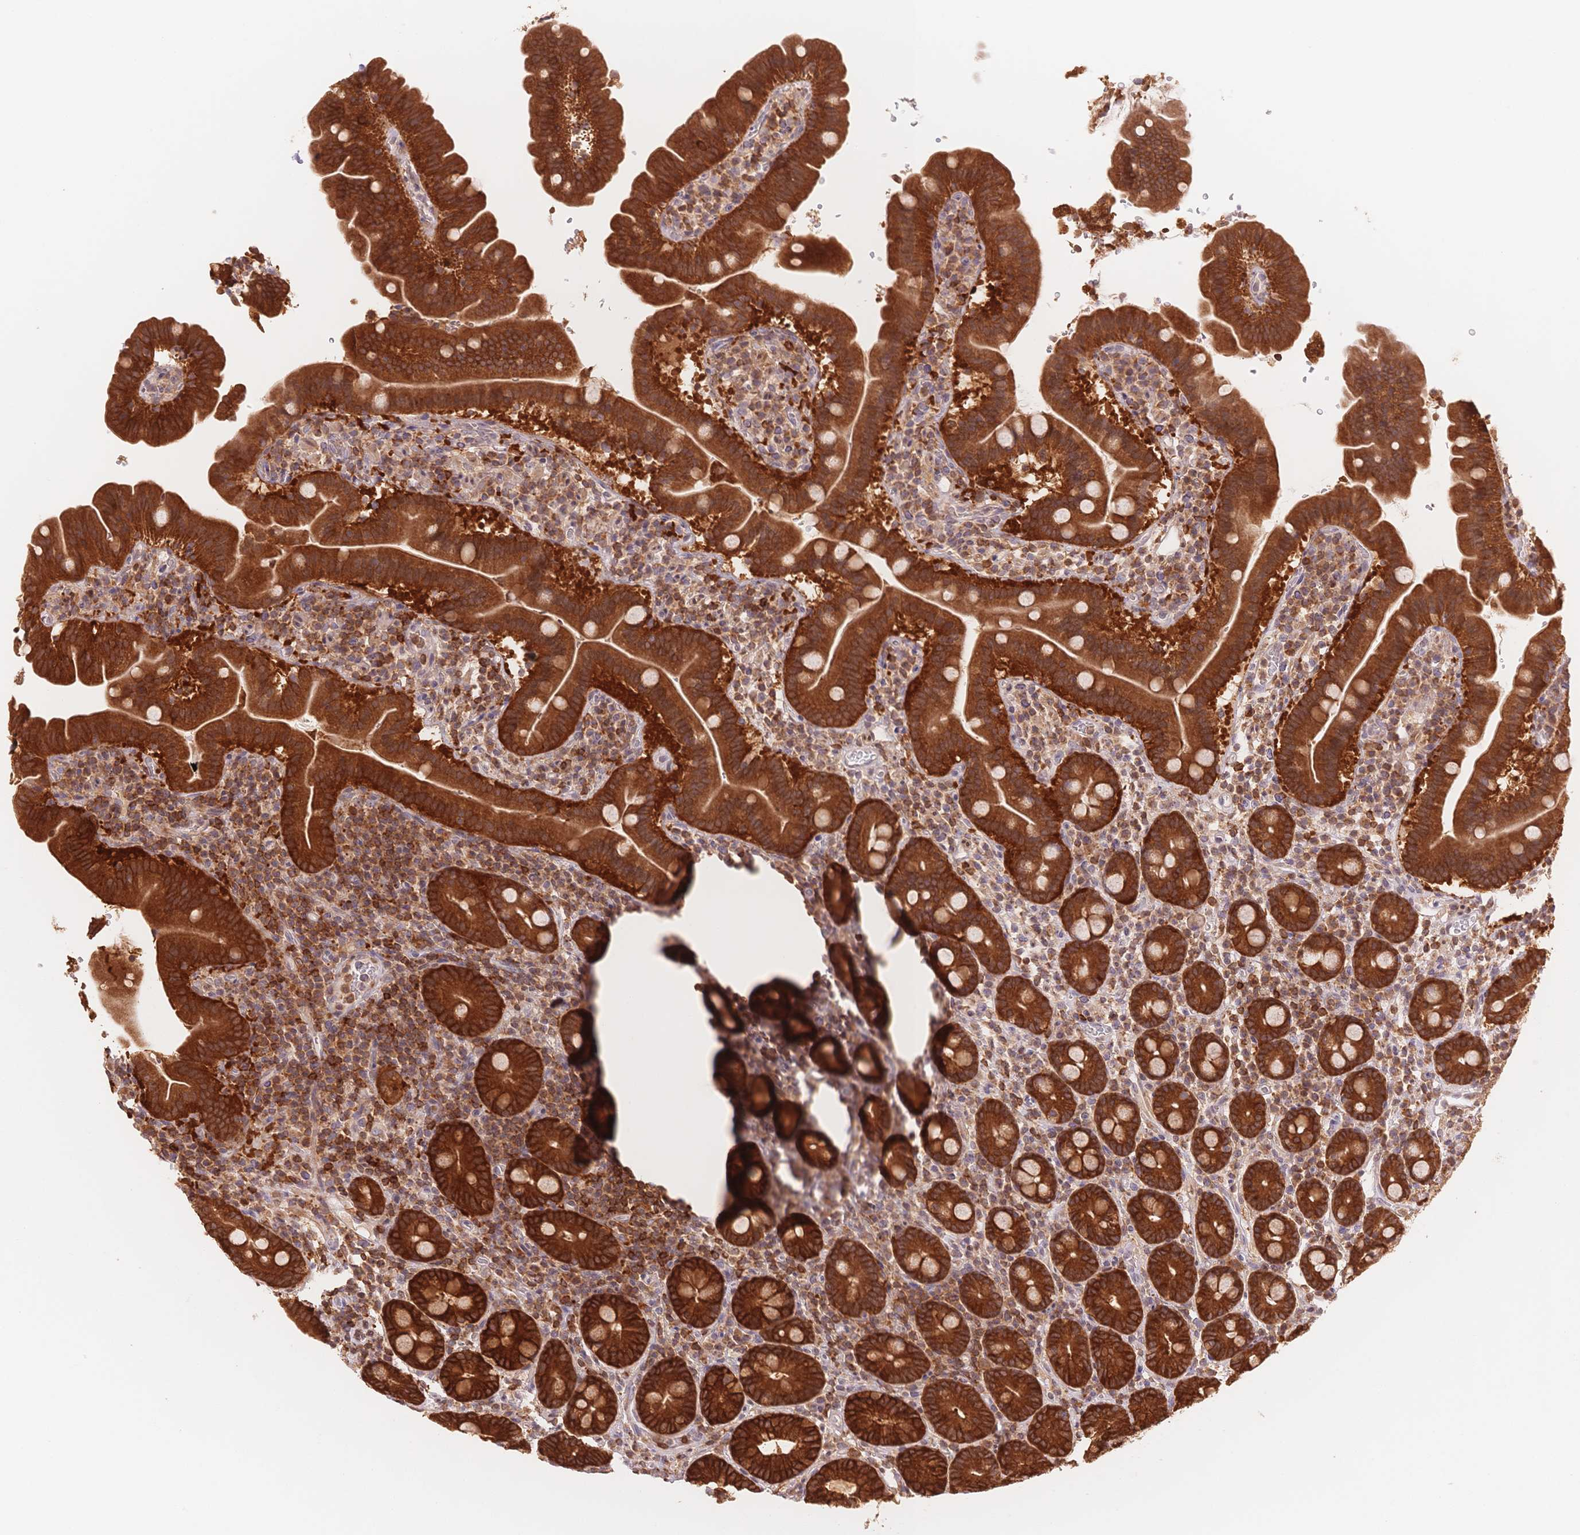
{"staining": {"intensity": "strong", "quantity": ">75%", "location": "cytoplasmic/membranous"}, "tissue": "small intestine", "cell_type": "Glandular cells", "image_type": "normal", "snomed": [{"axis": "morphology", "description": "Normal tissue, NOS"}, {"axis": "topography", "description": "Small intestine"}], "caption": "IHC photomicrograph of normal small intestine: human small intestine stained using immunohistochemistry (IHC) exhibits high levels of strong protein expression localized specifically in the cytoplasmic/membranous of glandular cells, appearing as a cytoplasmic/membranous brown color.", "gene": "STK39", "patient": {"sex": "male", "age": 26}}